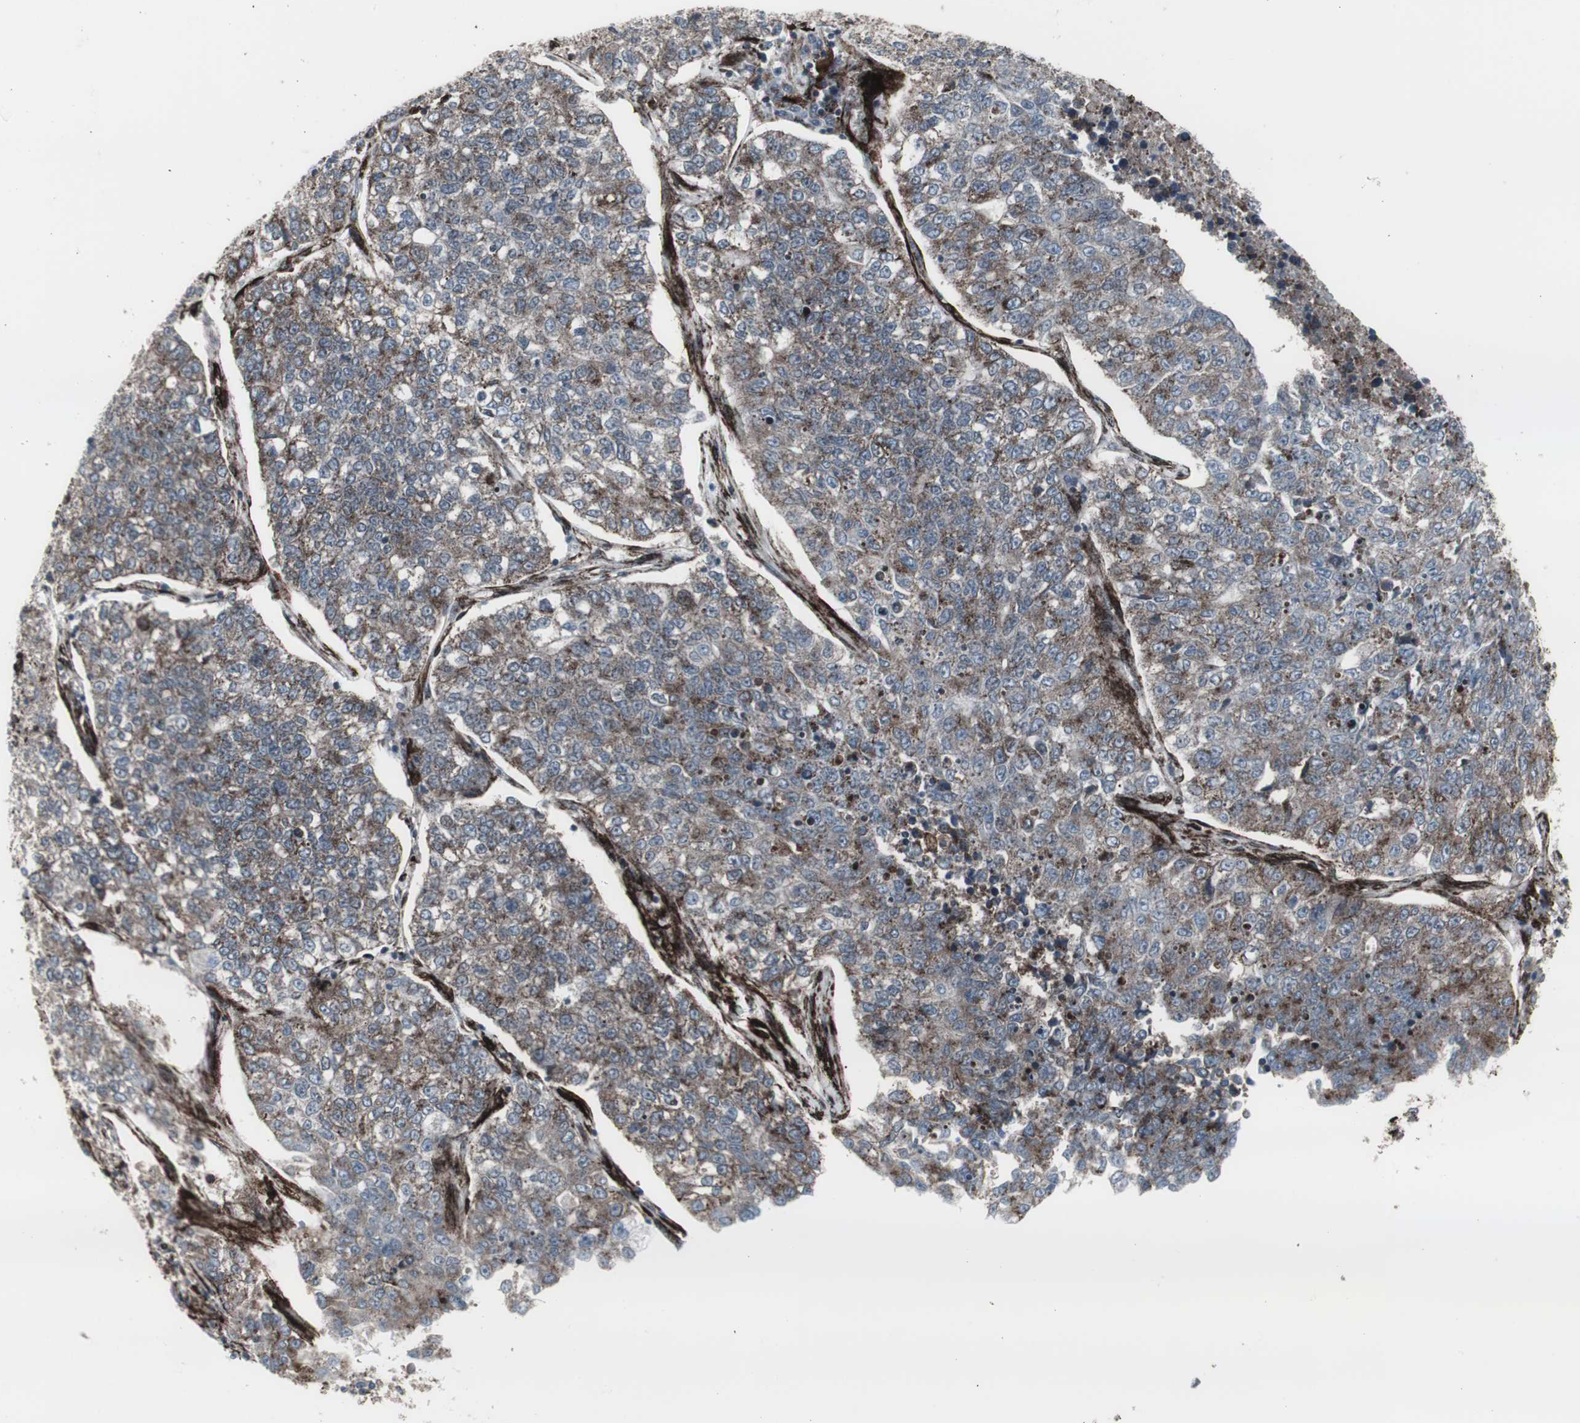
{"staining": {"intensity": "weak", "quantity": "25%-75%", "location": "cytoplasmic/membranous"}, "tissue": "lung cancer", "cell_type": "Tumor cells", "image_type": "cancer", "snomed": [{"axis": "morphology", "description": "Adenocarcinoma, NOS"}, {"axis": "topography", "description": "Lung"}], "caption": "Weak cytoplasmic/membranous protein positivity is identified in about 25%-75% of tumor cells in lung cancer (adenocarcinoma).", "gene": "PDGFA", "patient": {"sex": "male", "age": 49}}